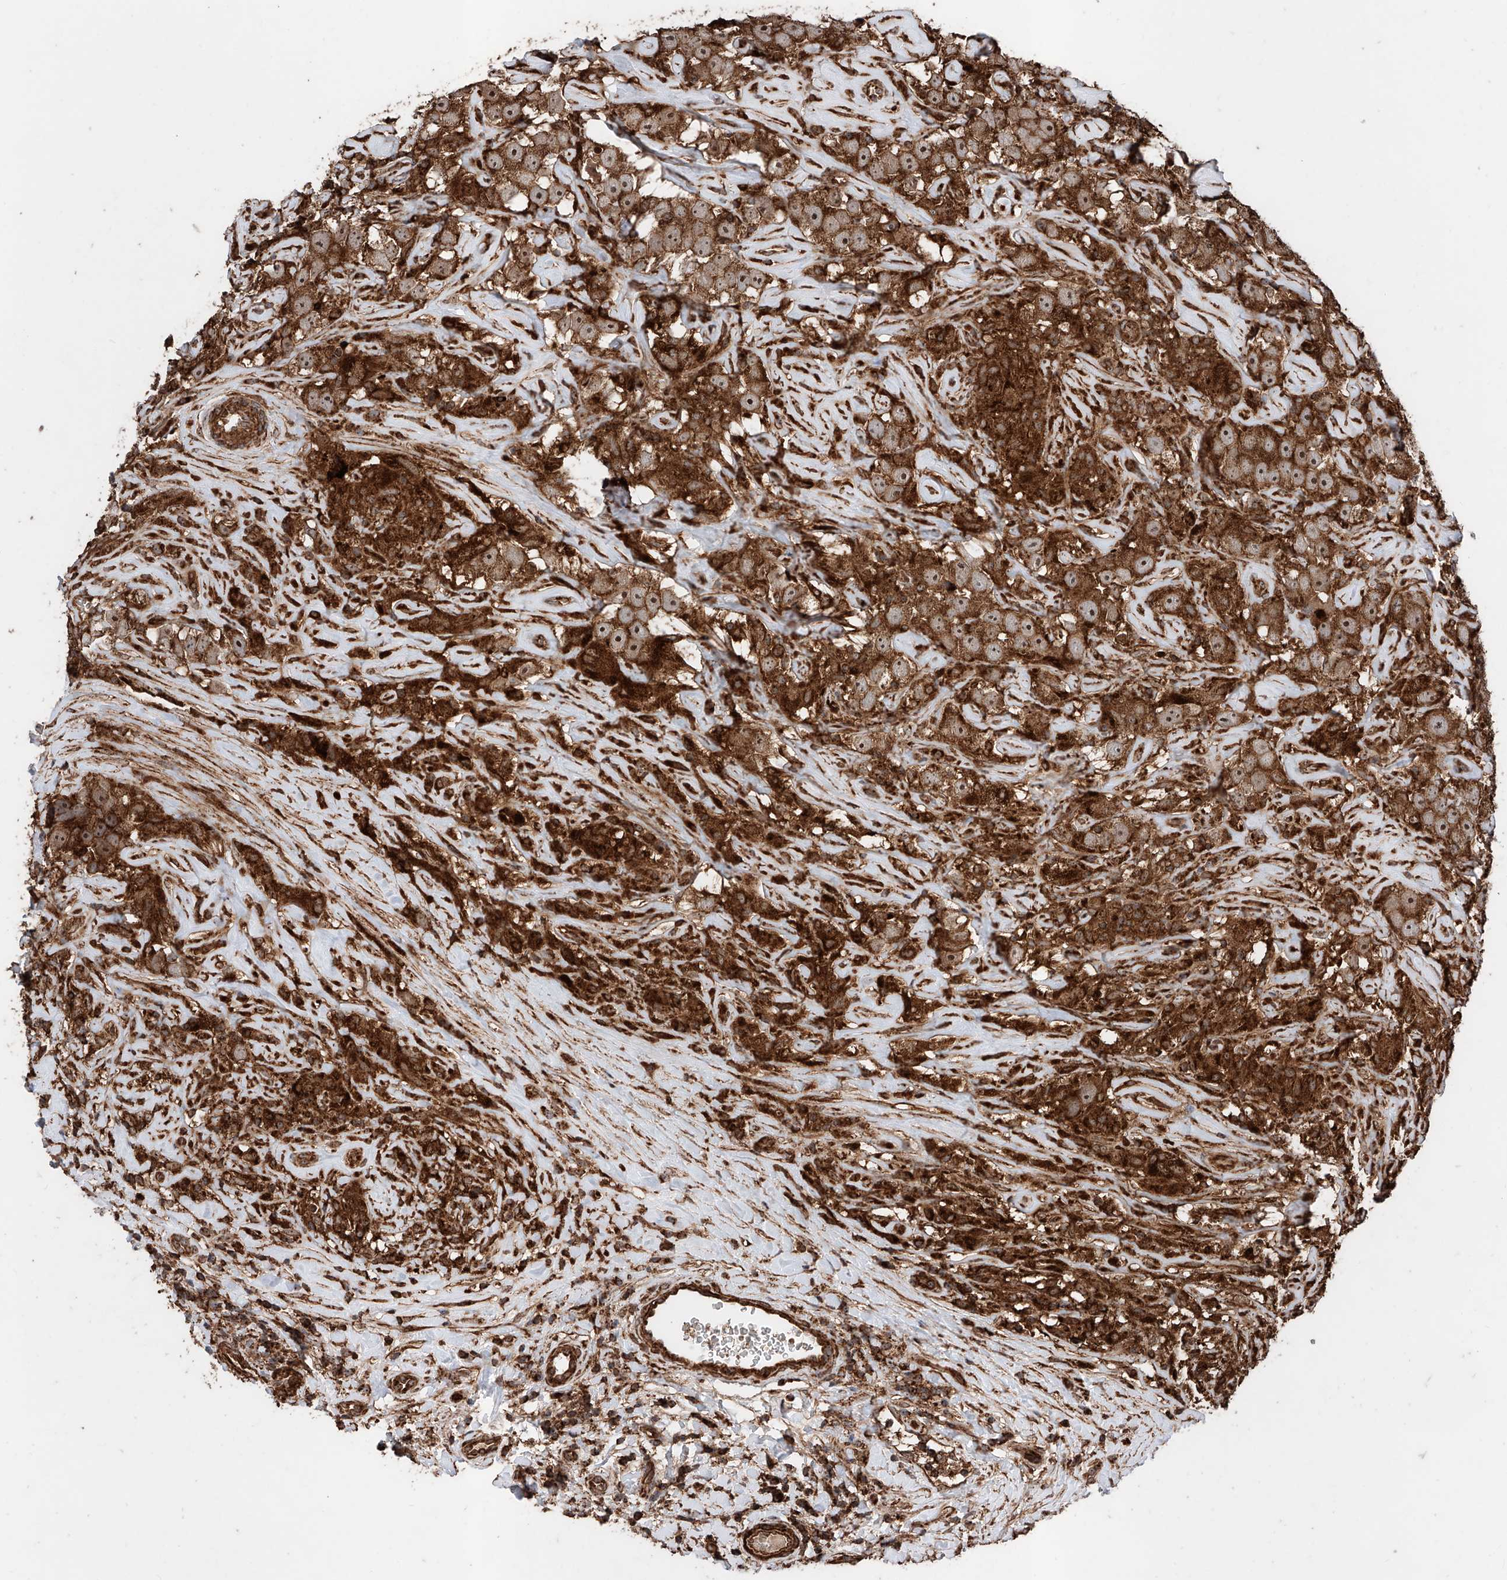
{"staining": {"intensity": "strong", "quantity": ">75%", "location": "cytoplasmic/membranous,nuclear"}, "tissue": "testis cancer", "cell_type": "Tumor cells", "image_type": "cancer", "snomed": [{"axis": "morphology", "description": "Seminoma, NOS"}, {"axis": "topography", "description": "Testis"}], "caption": "Testis cancer (seminoma) tissue exhibits strong cytoplasmic/membranous and nuclear staining in about >75% of tumor cells", "gene": "PISD", "patient": {"sex": "male", "age": 49}}